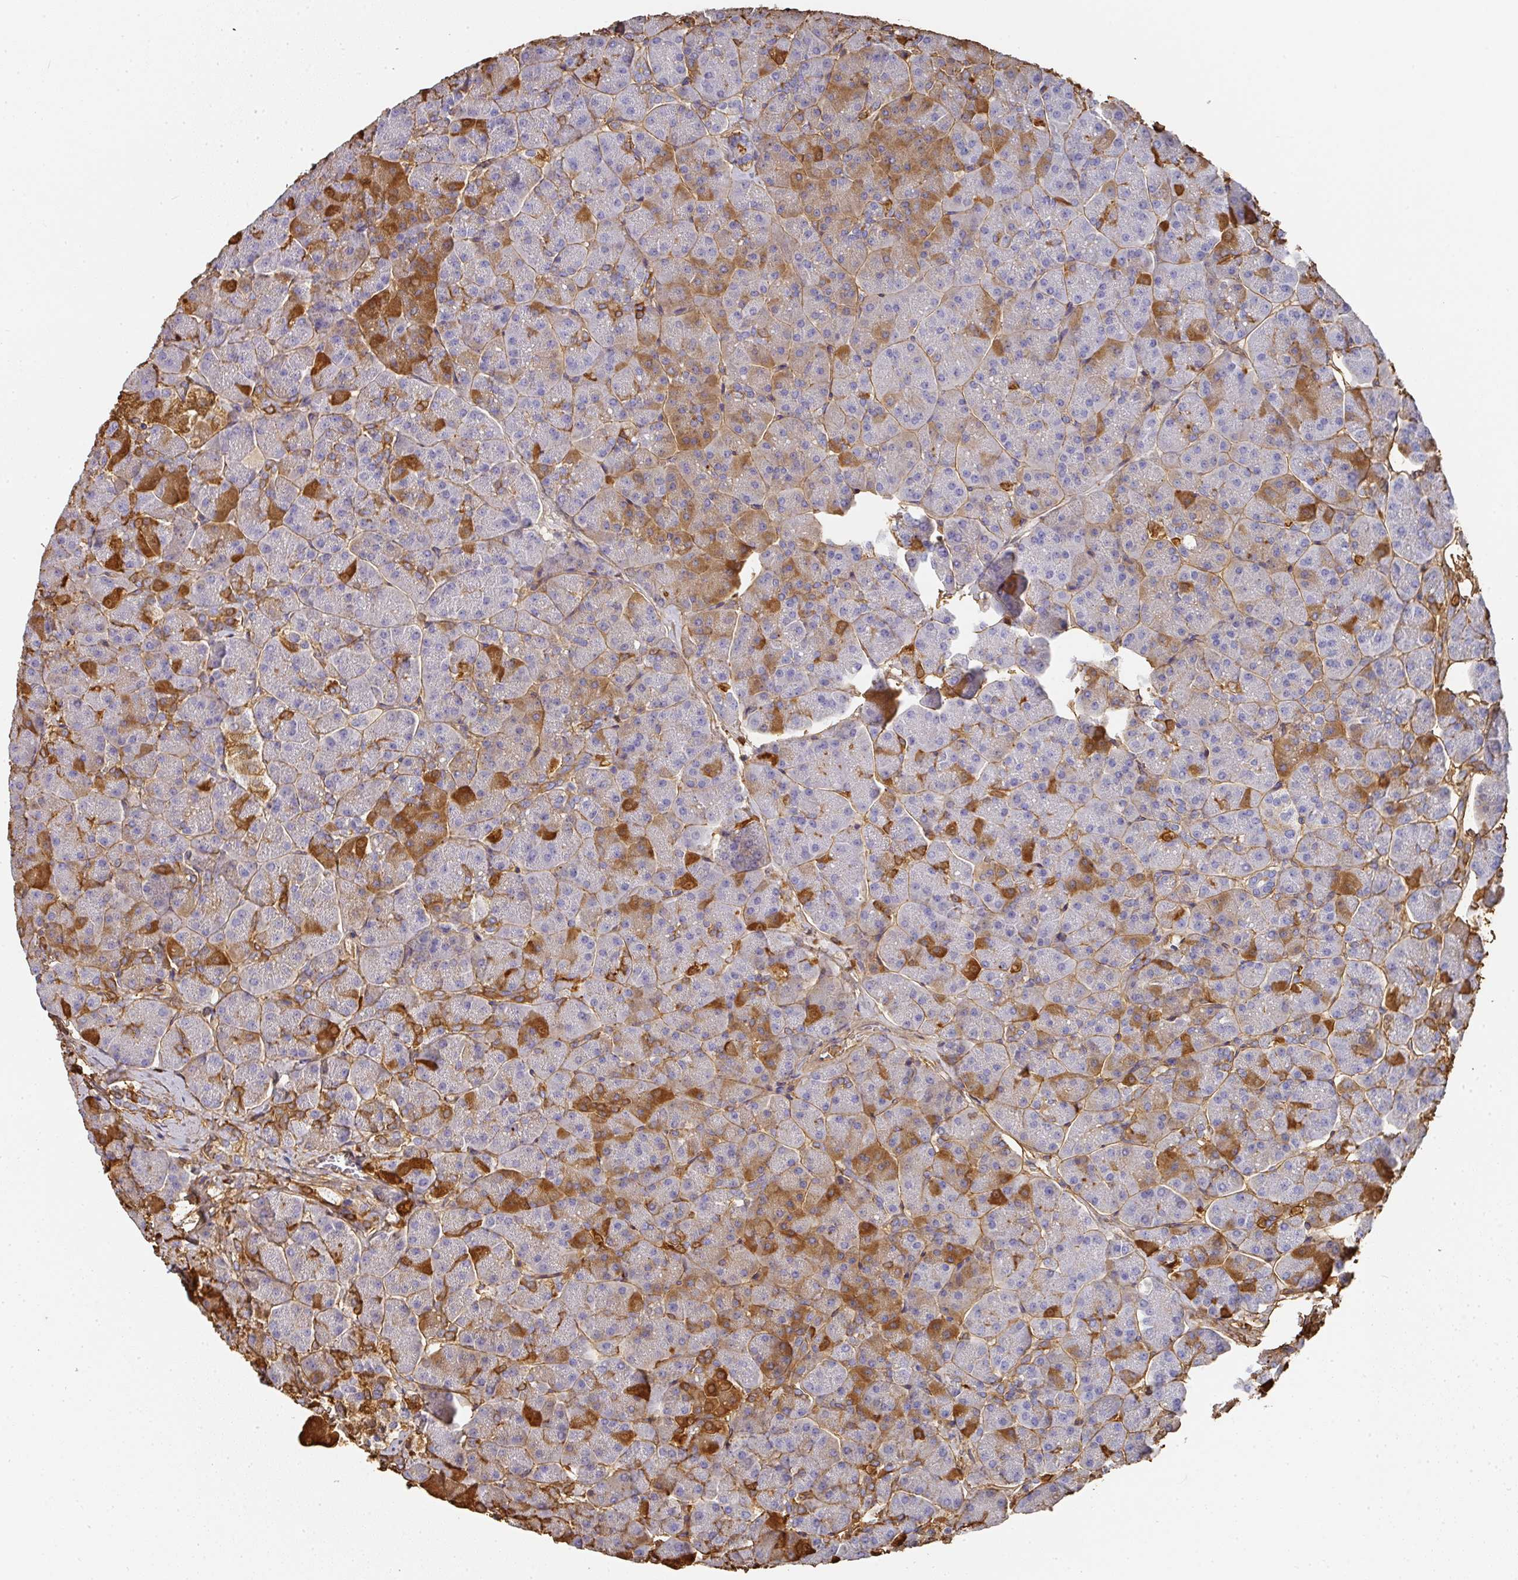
{"staining": {"intensity": "strong", "quantity": "<25%", "location": "cytoplasmic/membranous"}, "tissue": "pancreas", "cell_type": "Exocrine glandular cells", "image_type": "normal", "snomed": [{"axis": "morphology", "description": "Normal tissue, NOS"}, {"axis": "topography", "description": "Pancreas"}, {"axis": "topography", "description": "Peripheral nerve tissue"}], "caption": "Human pancreas stained with a brown dye displays strong cytoplasmic/membranous positive positivity in approximately <25% of exocrine glandular cells.", "gene": "ALB", "patient": {"sex": "male", "age": 54}}